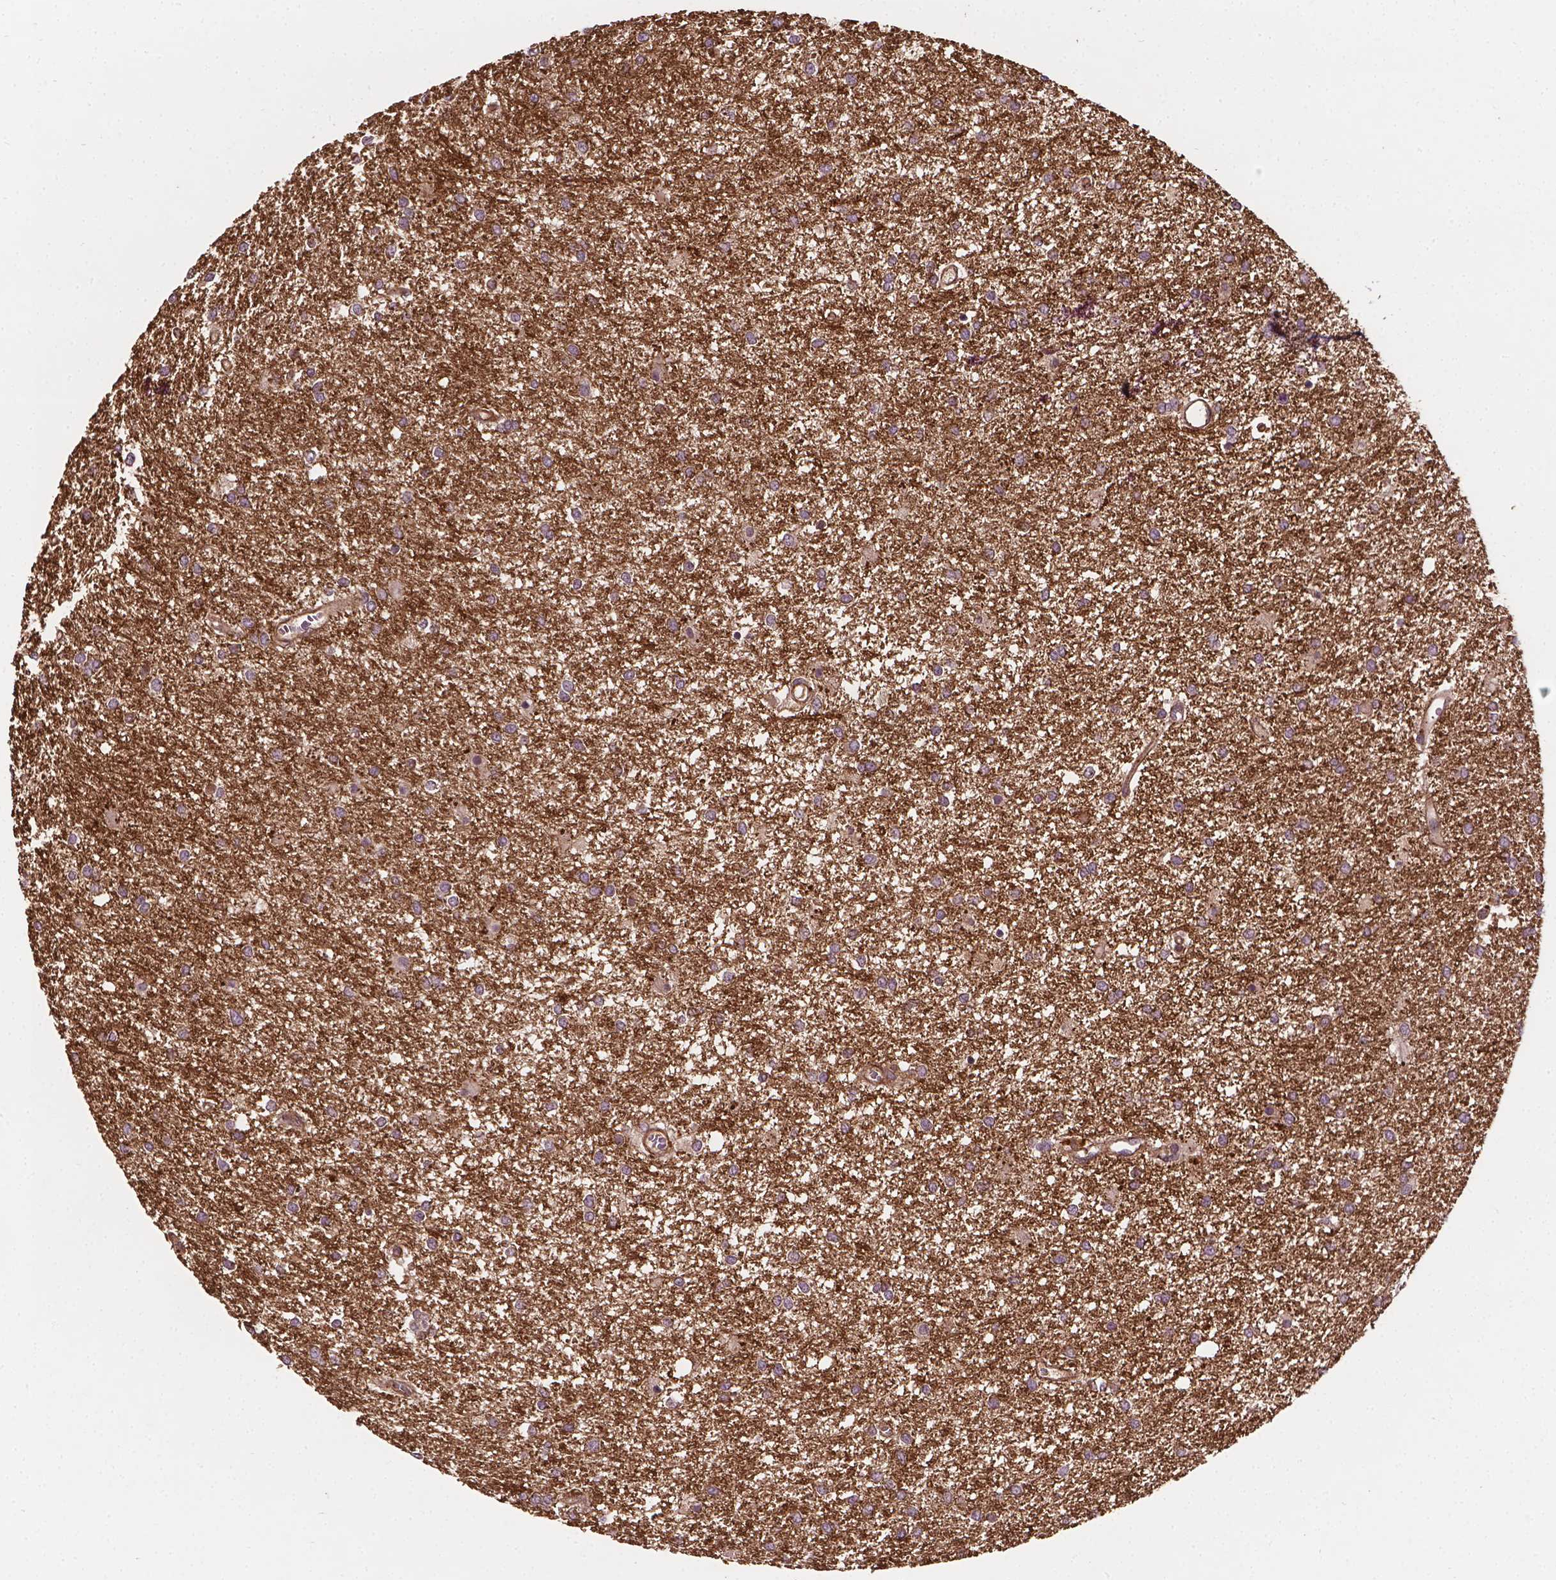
{"staining": {"intensity": "moderate", "quantity": "<25%", "location": "cytoplasmic/membranous"}, "tissue": "glioma", "cell_type": "Tumor cells", "image_type": "cancer", "snomed": [{"axis": "morphology", "description": "Glioma, malignant, High grade"}, {"axis": "topography", "description": "Brain"}], "caption": "The micrograph shows a brown stain indicating the presence of a protein in the cytoplasmic/membranous of tumor cells in glioma.", "gene": "ZMYND19", "patient": {"sex": "female", "age": 61}}